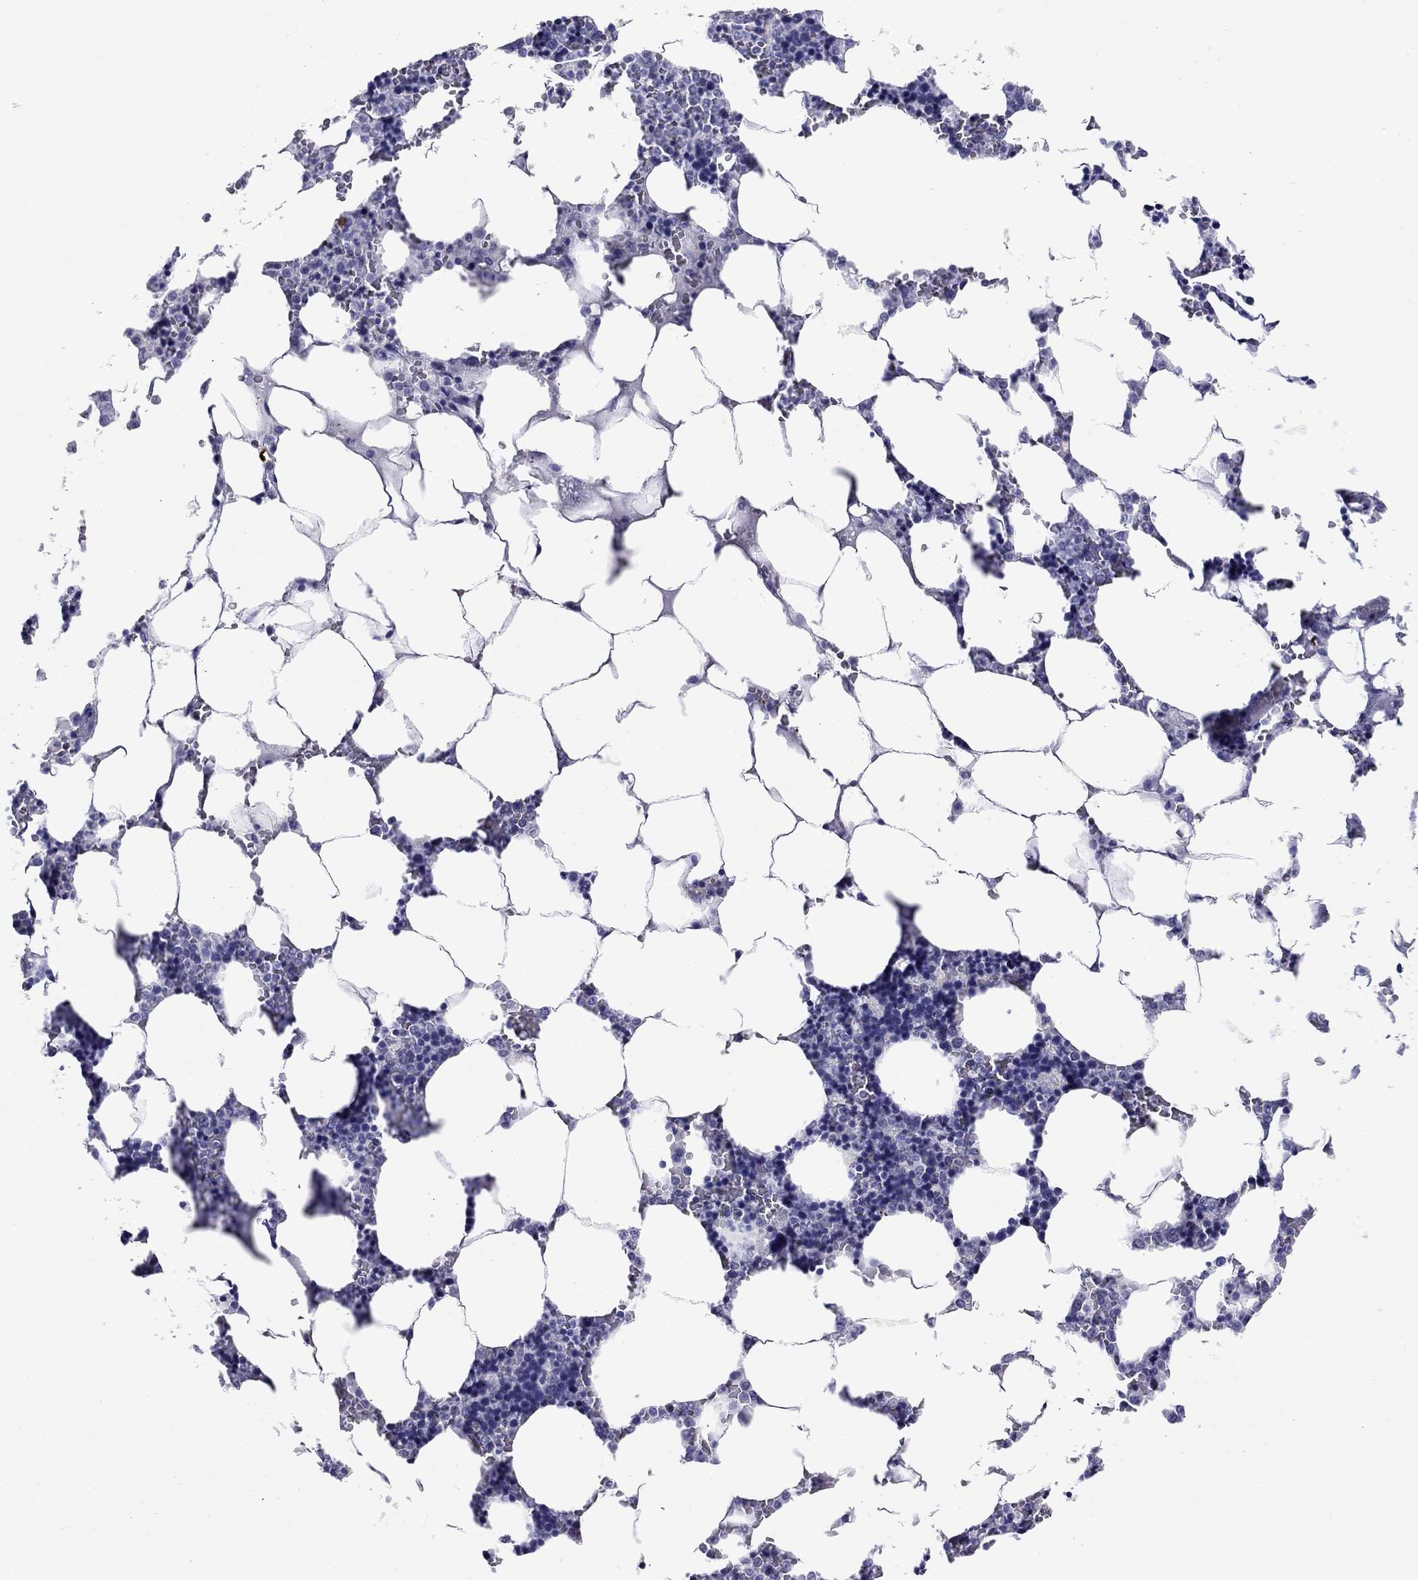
{"staining": {"intensity": "negative", "quantity": "none", "location": "none"}, "tissue": "bone marrow", "cell_type": "Hematopoietic cells", "image_type": "normal", "snomed": [{"axis": "morphology", "description": "Normal tissue, NOS"}, {"axis": "topography", "description": "Bone marrow"}], "caption": "Hematopoietic cells show no significant positivity in unremarkable bone marrow. Brightfield microscopy of immunohistochemistry (IHC) stained with DAB (3,3'-diaminobenzidine) (brown) and hematoxylin (blue), captured at high magnification.", "gene": "ARMC12", "patient": {"sex": "male", "age": 63}}